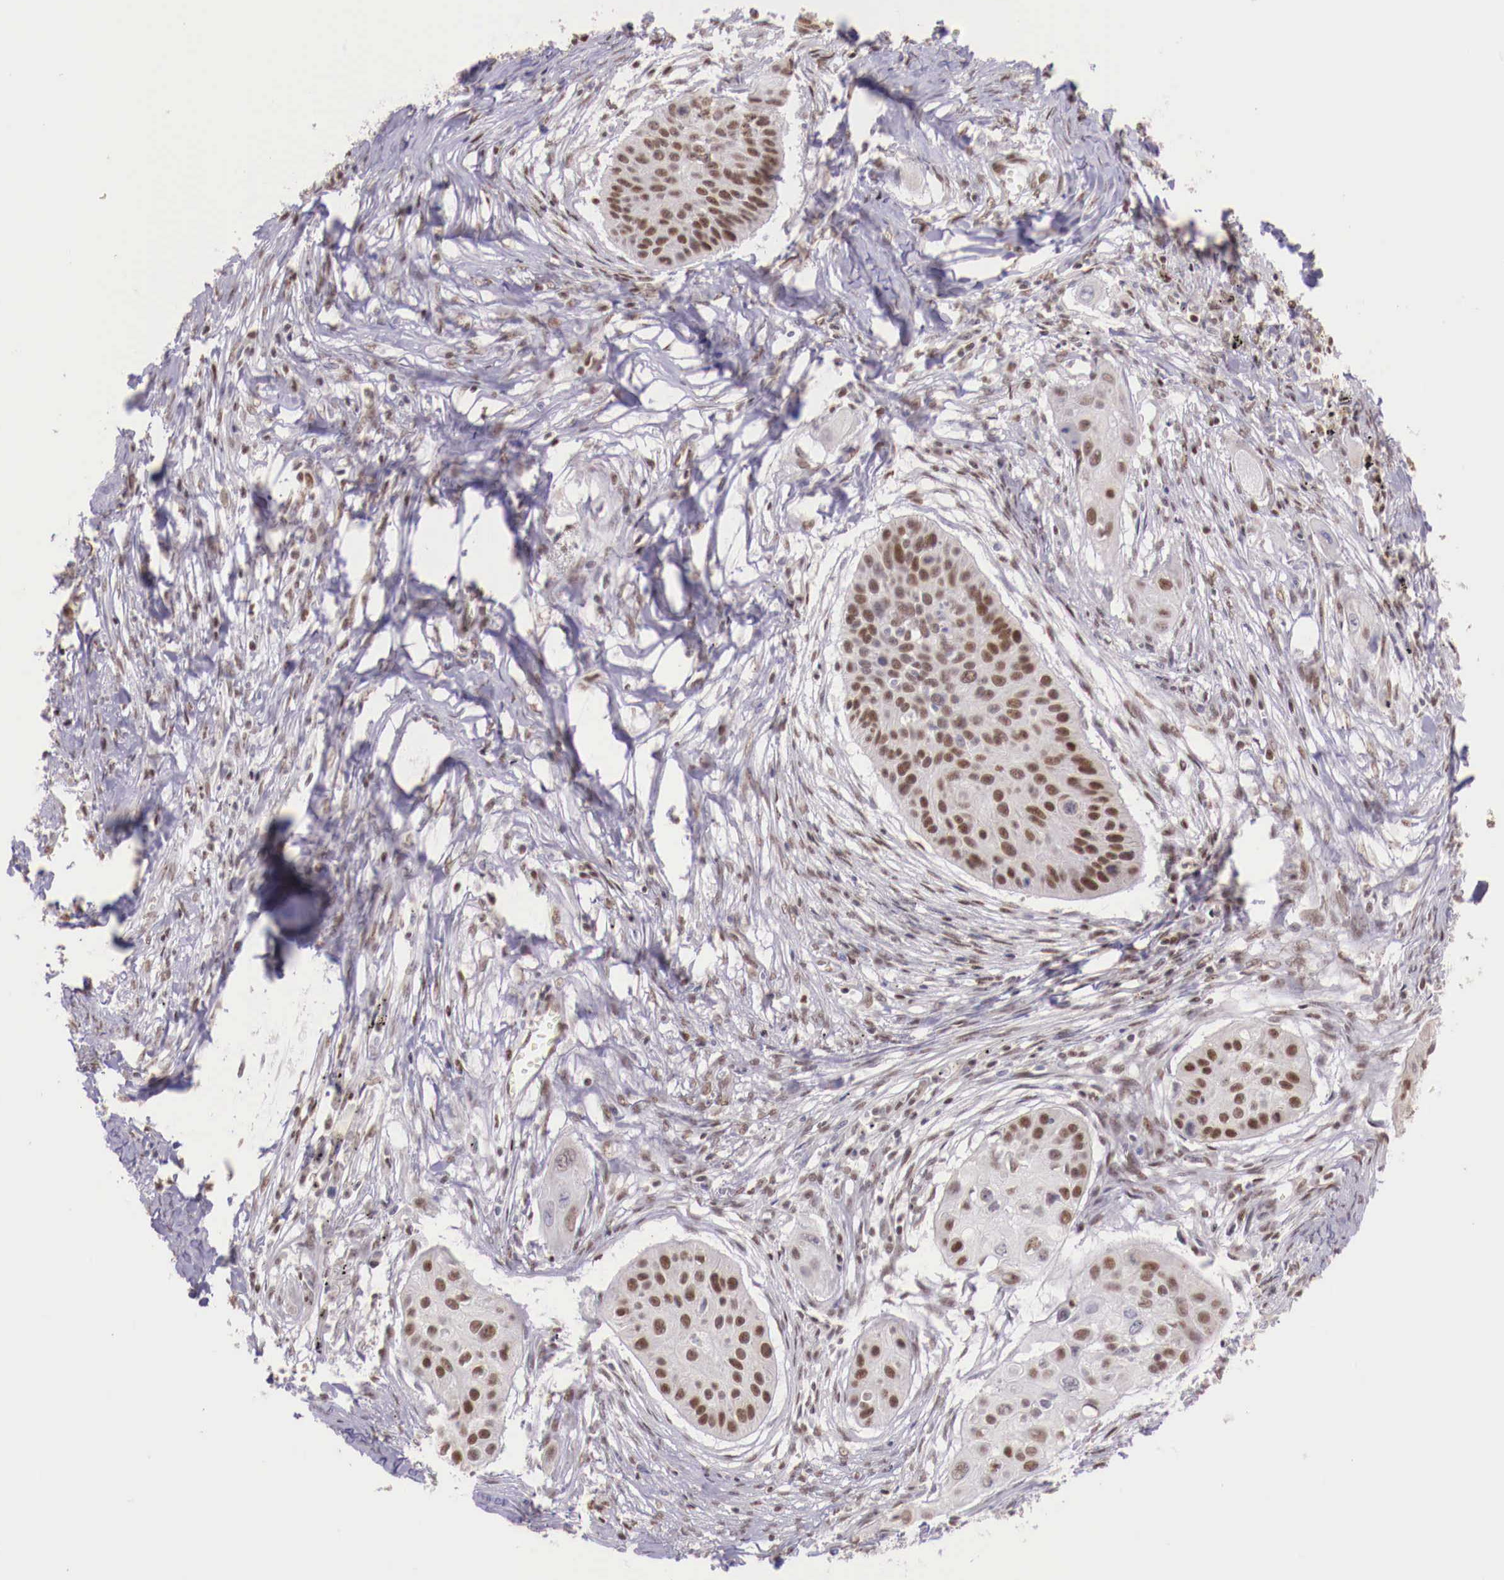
{"staining": {"intensity": "weak", "quantity": "25%-75%", "location": "nuclear"}, "tissue": "lung cancer", "cell_type": "Tumor cells", "image_type": "cancer", "snomed": [{"axis": "morphology", "description": "Squamous cell carcinoma, NOS"}, {"axis": "topography", "description": "Lung"}], "caption": "The photomicrograph shows a brown stain indicating the presence of a protein in the nuclear of tumor cells in lung cancer. Nuclei are stained in blue.", "gene": "SP1", "patient": {"sex": "male", "age": 71}}